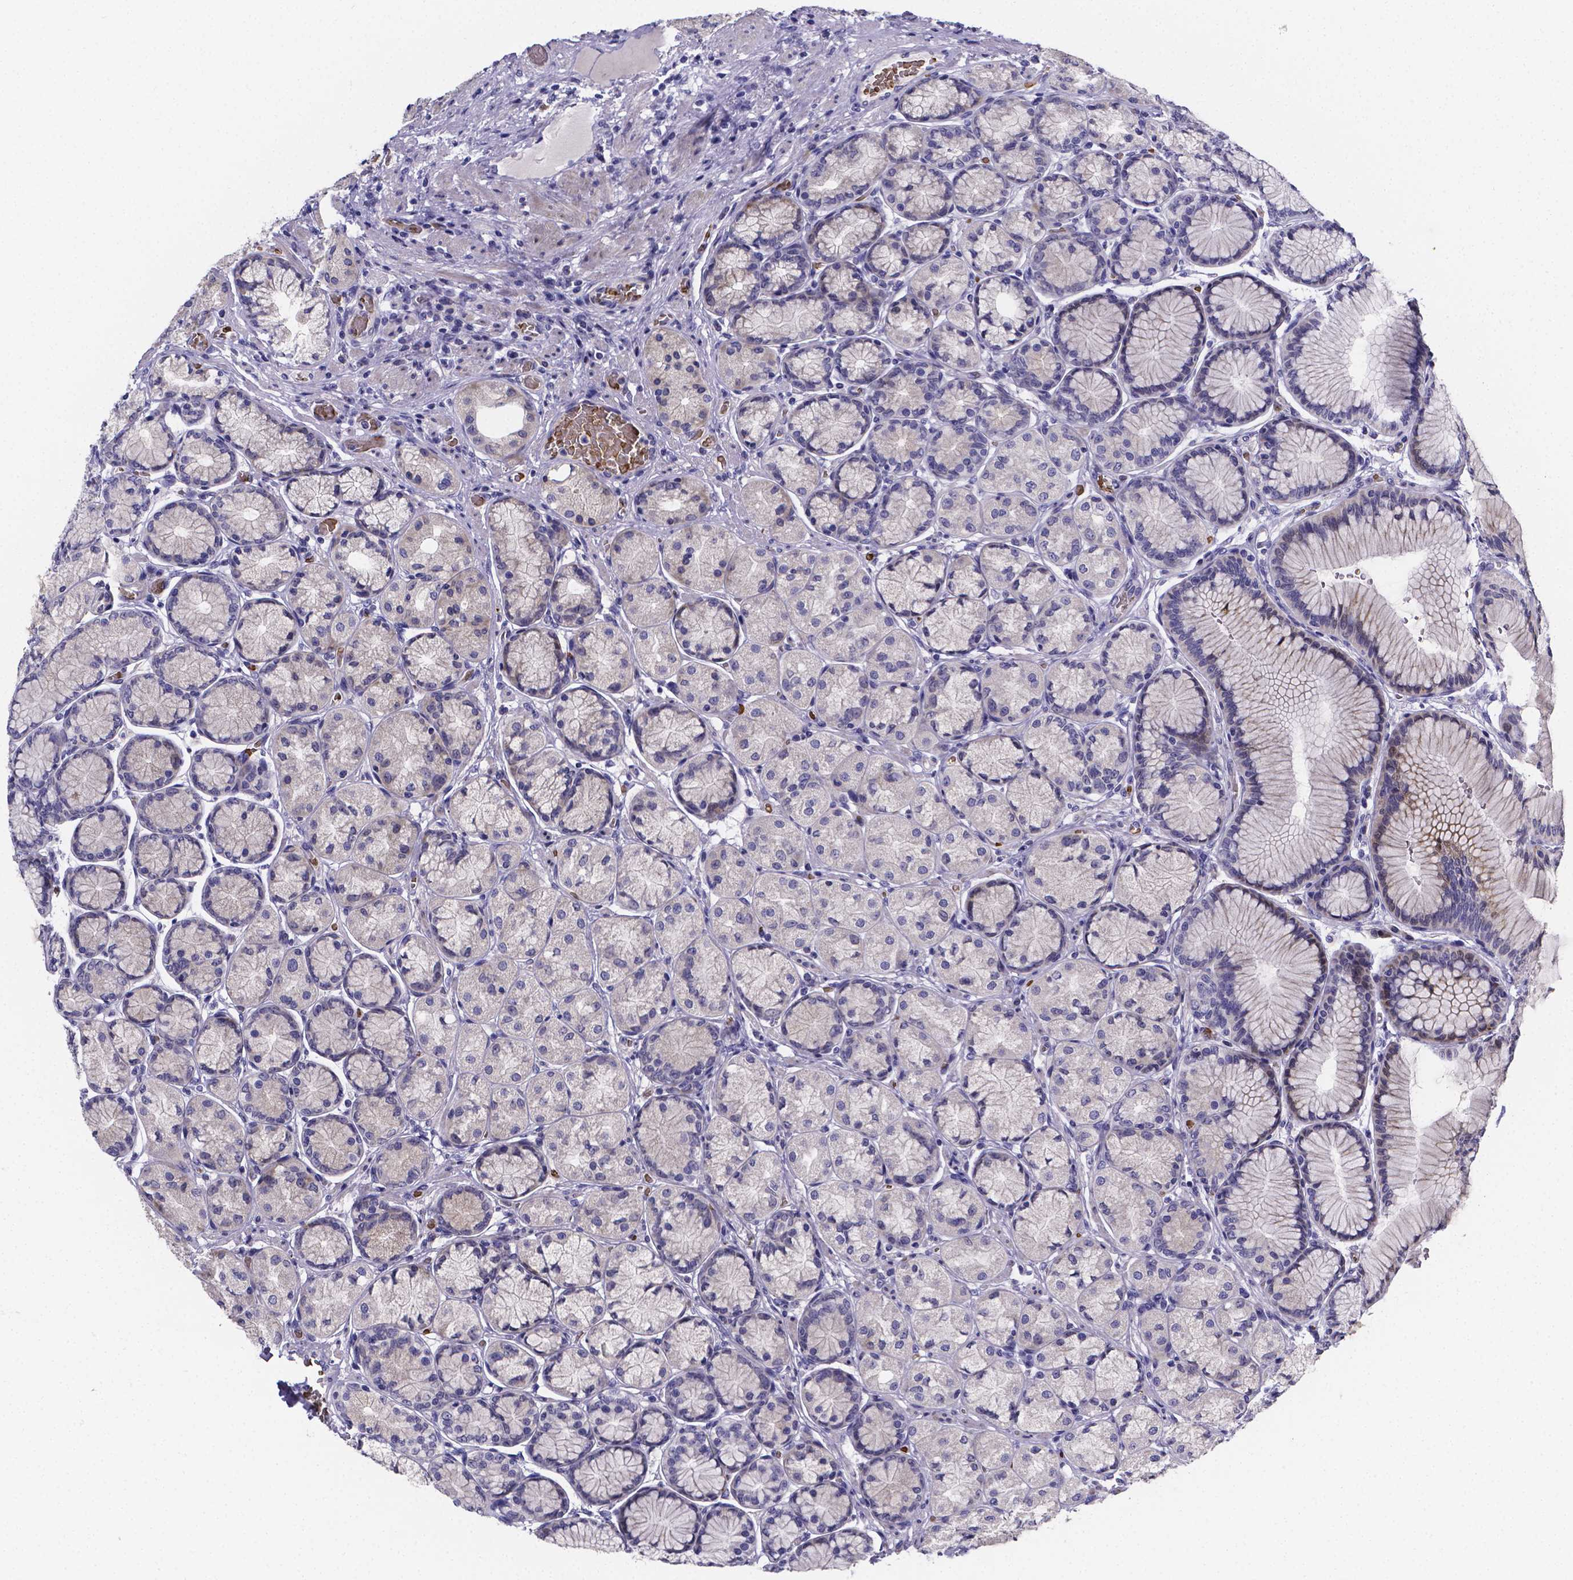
{"staining": {"intensity": "weak", "quantity": "25%-75%", "location": "cytoplasmic/membranous"}, "tissue": "stomach", "cell_type": "Glandular cells", "image_type": "normal", "snomed": [{"axis": "morphology", "description": "Normal tissue, NOS"}, {"axis": "morphology", "description": "Adenocarcinoma, NOS"}, {"axis": "morphology", "description": "Adenocarcinoma, High grade"}, {"axis": "topography", "description": "Stomach, upper"}, {"axis": "topography", "description": "Stomach"}], "caption": "Protein staining of benign stomach reveals weak cytoplasmic/membranous expression in about 25%-75% of glandular cells. (IHC, brightfield microscopy, high magnification).", "gene": "GABRA3", "patient": {"sex": "female", "age": 65}}